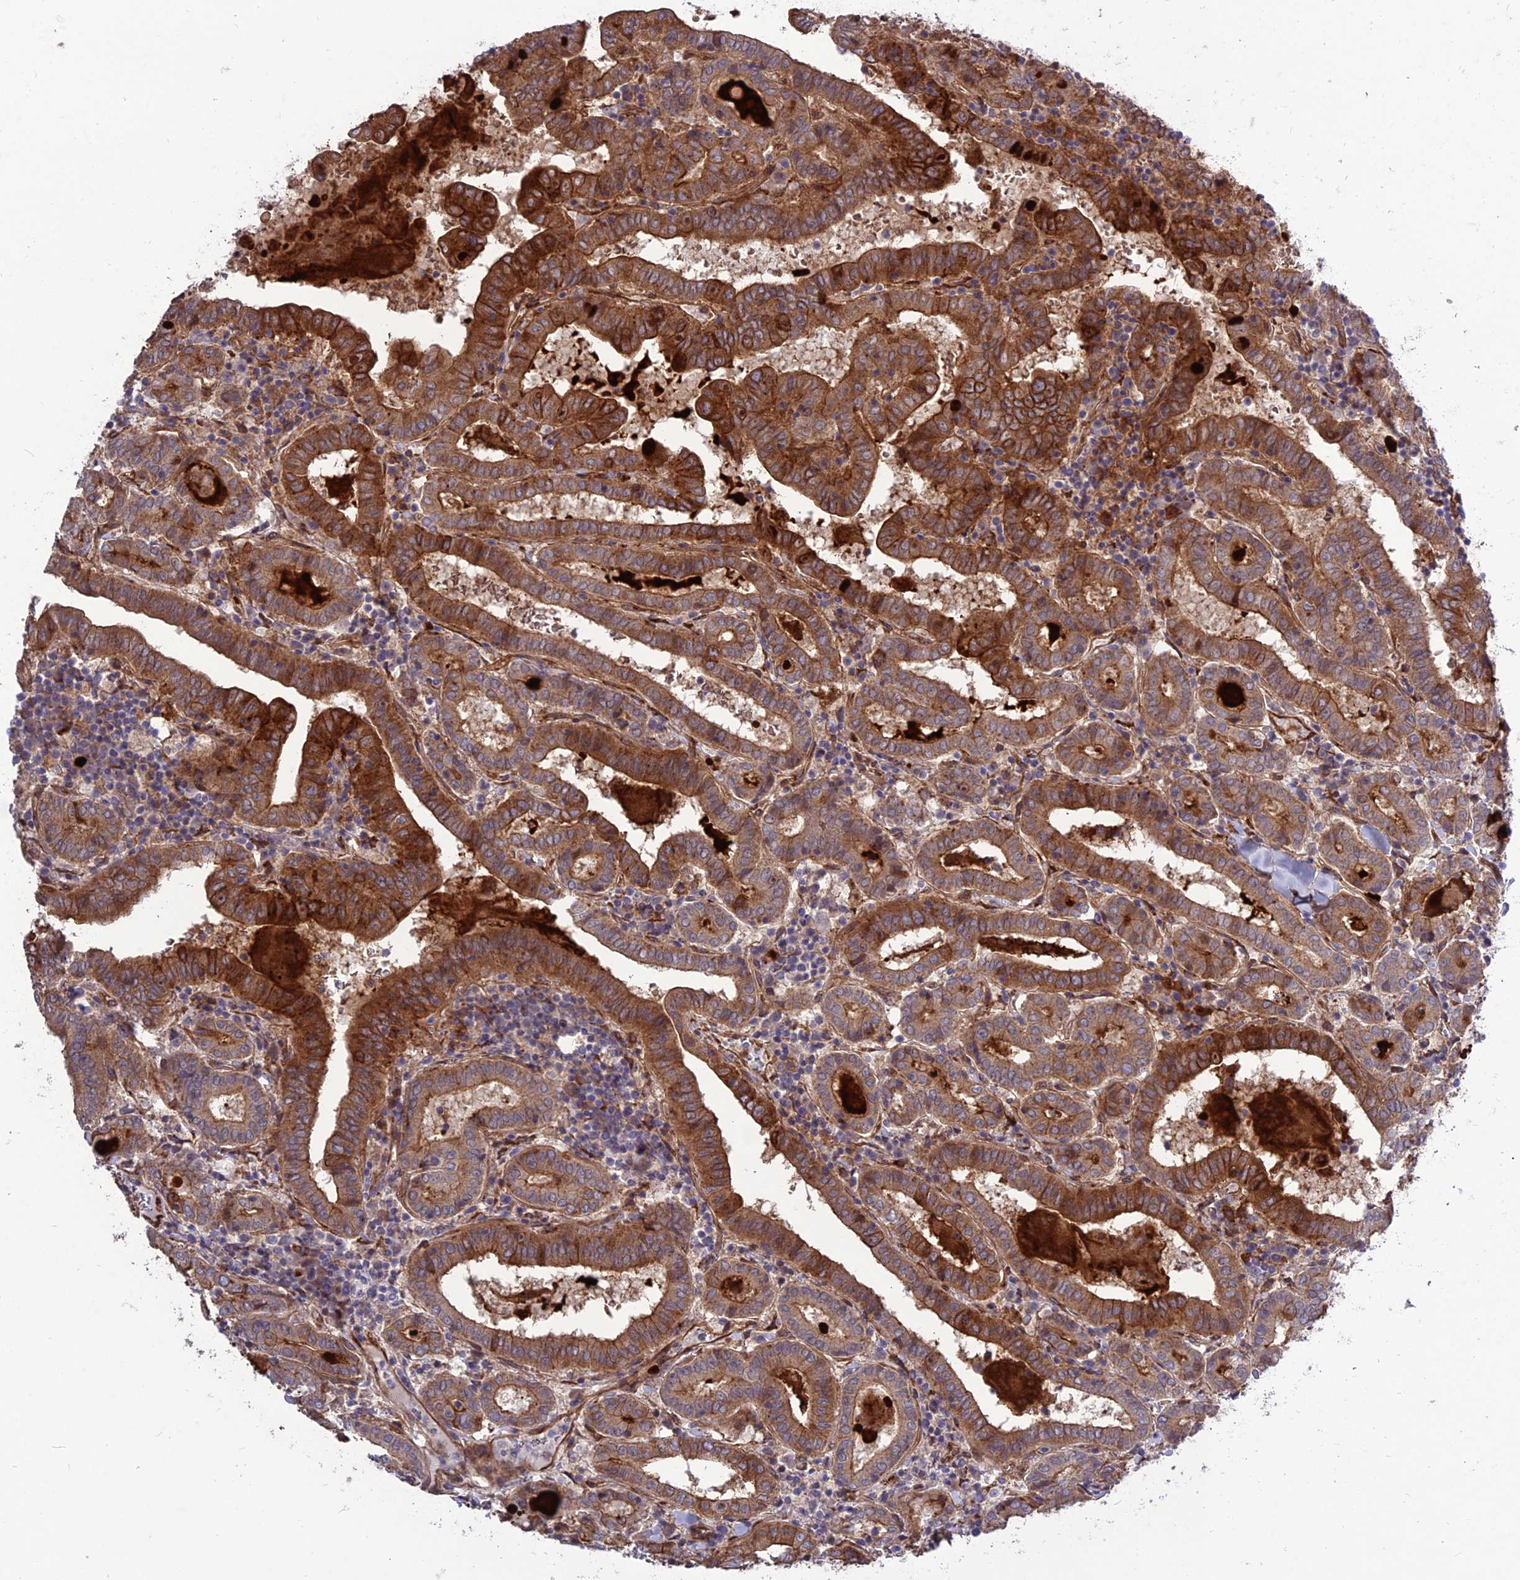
{"staining": {"intensity": "moderate", "quantity": ">75%", "location": "cytoplasmic/membranous"}, "tissue": "thyroid cancer", "cell_type": "Tumor cells", "image_type": "cancer", "snomed": [{"axis": "morphology", "description": "Papillary adenocarcinoma, NOS"}, {"axis": "topography", "description": "Thyroid gland"}], "caption": "This image reveals thyroid cancer (papillary adenocarcinoma) stained with IHC to label a protein in brown. The cytoplasmic/membranous of tumor cells show moderate positivity for the protein. Nuclei are counter-stained blue.", "gene": "CRTAP", "patient": {"sex": "female", "age": 72}}